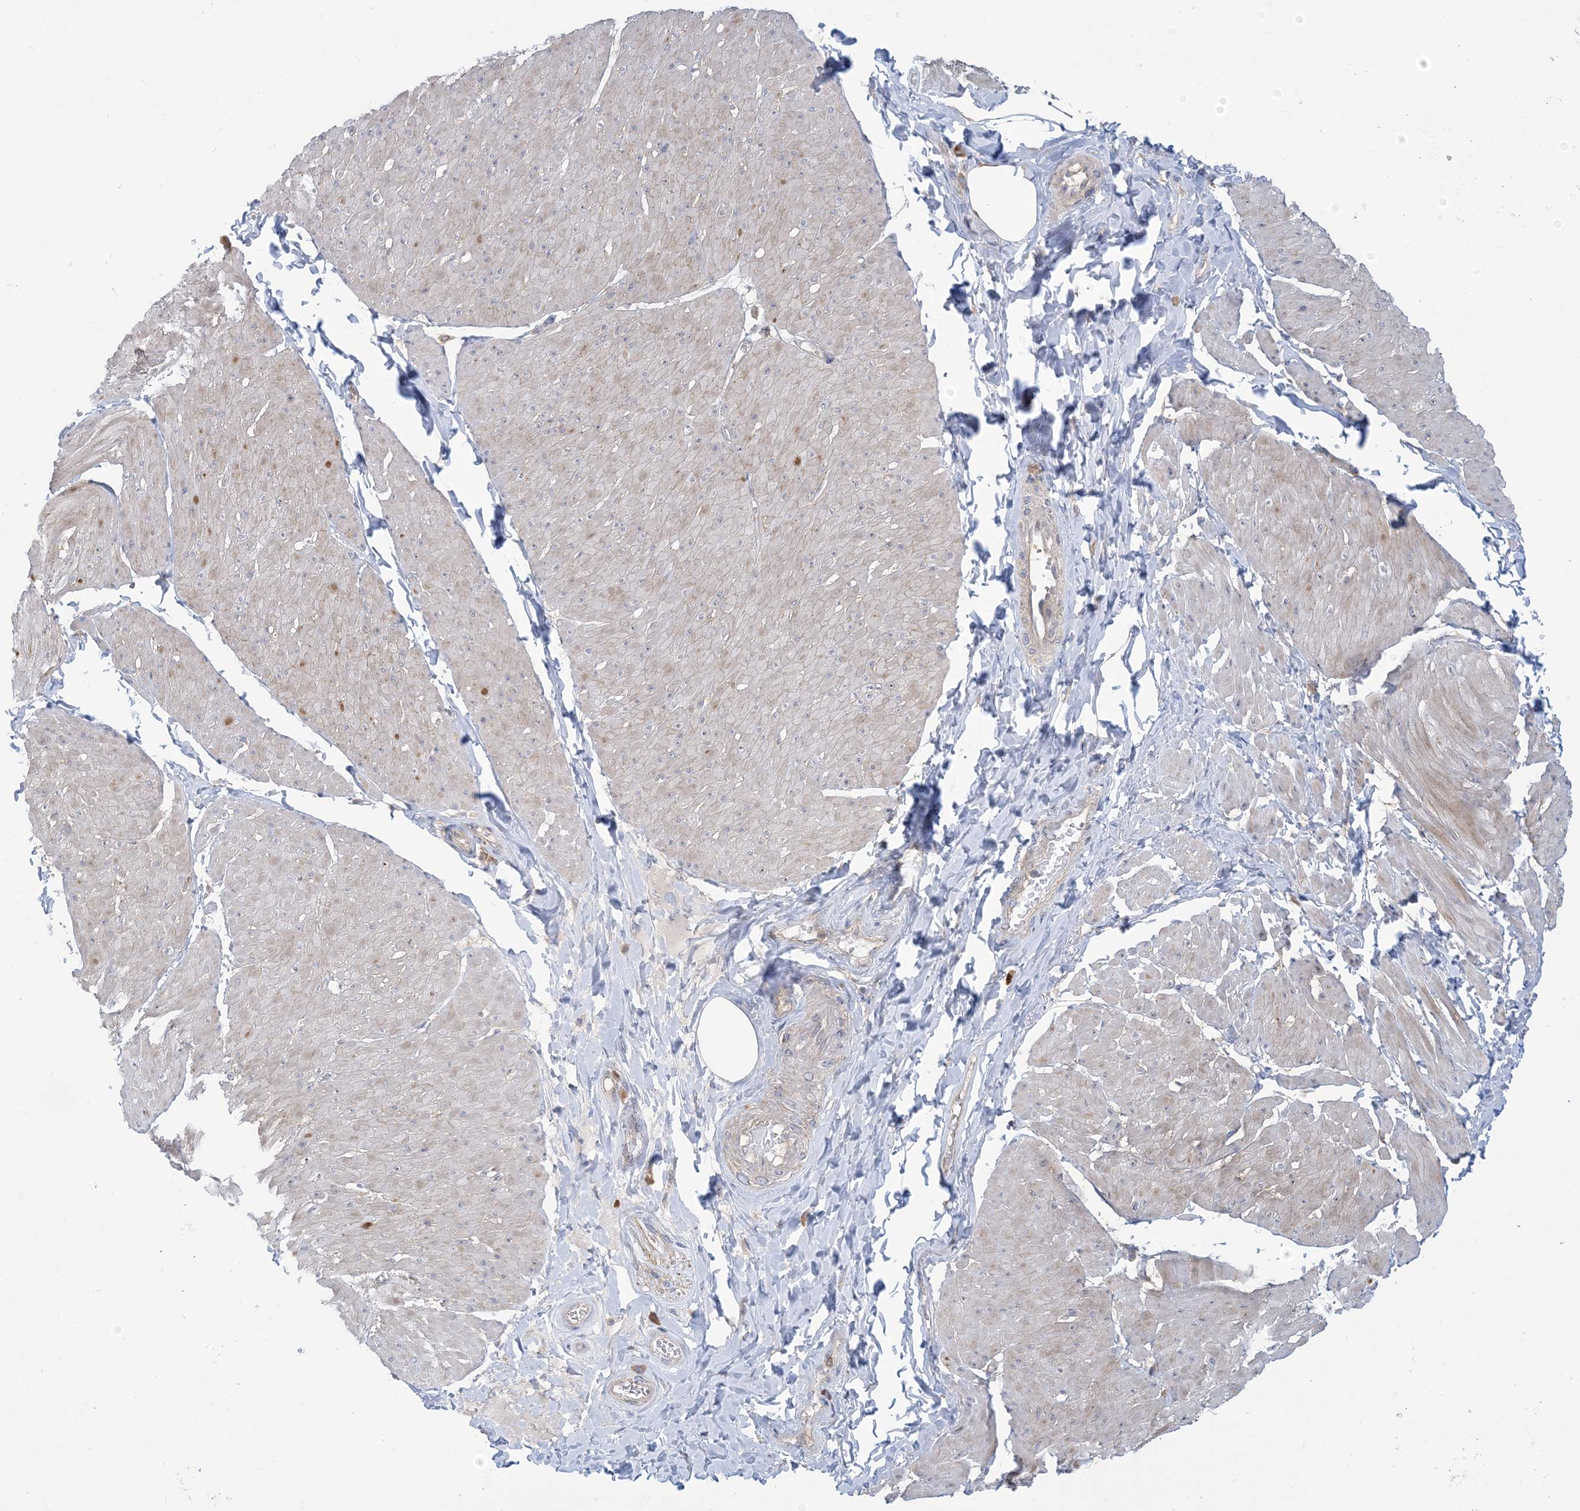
{"staining": {"intensity": "weak", "quantity": "<25%", "location": "cytoplasmic/membranous"}, "tissue": "smooth muscle", "cell_type": "Smooth muscle cells", "image_type": "normal", "snomed": [{"axis": "morphology", "description": "Urothelial carcinoma, High grade"}, {"axis": "topography", "description": "Urinary bladder"}], "caption": "A histopathology image of smooth muscle stained for a protein reveals no brown staining in smooth muscle cells. The staining is performed using DAB brown chromogen with nuclei counter-stained in using hematoxylin.", "gene": "AOC1", "patient": {"sex": "male", "age": 46}}